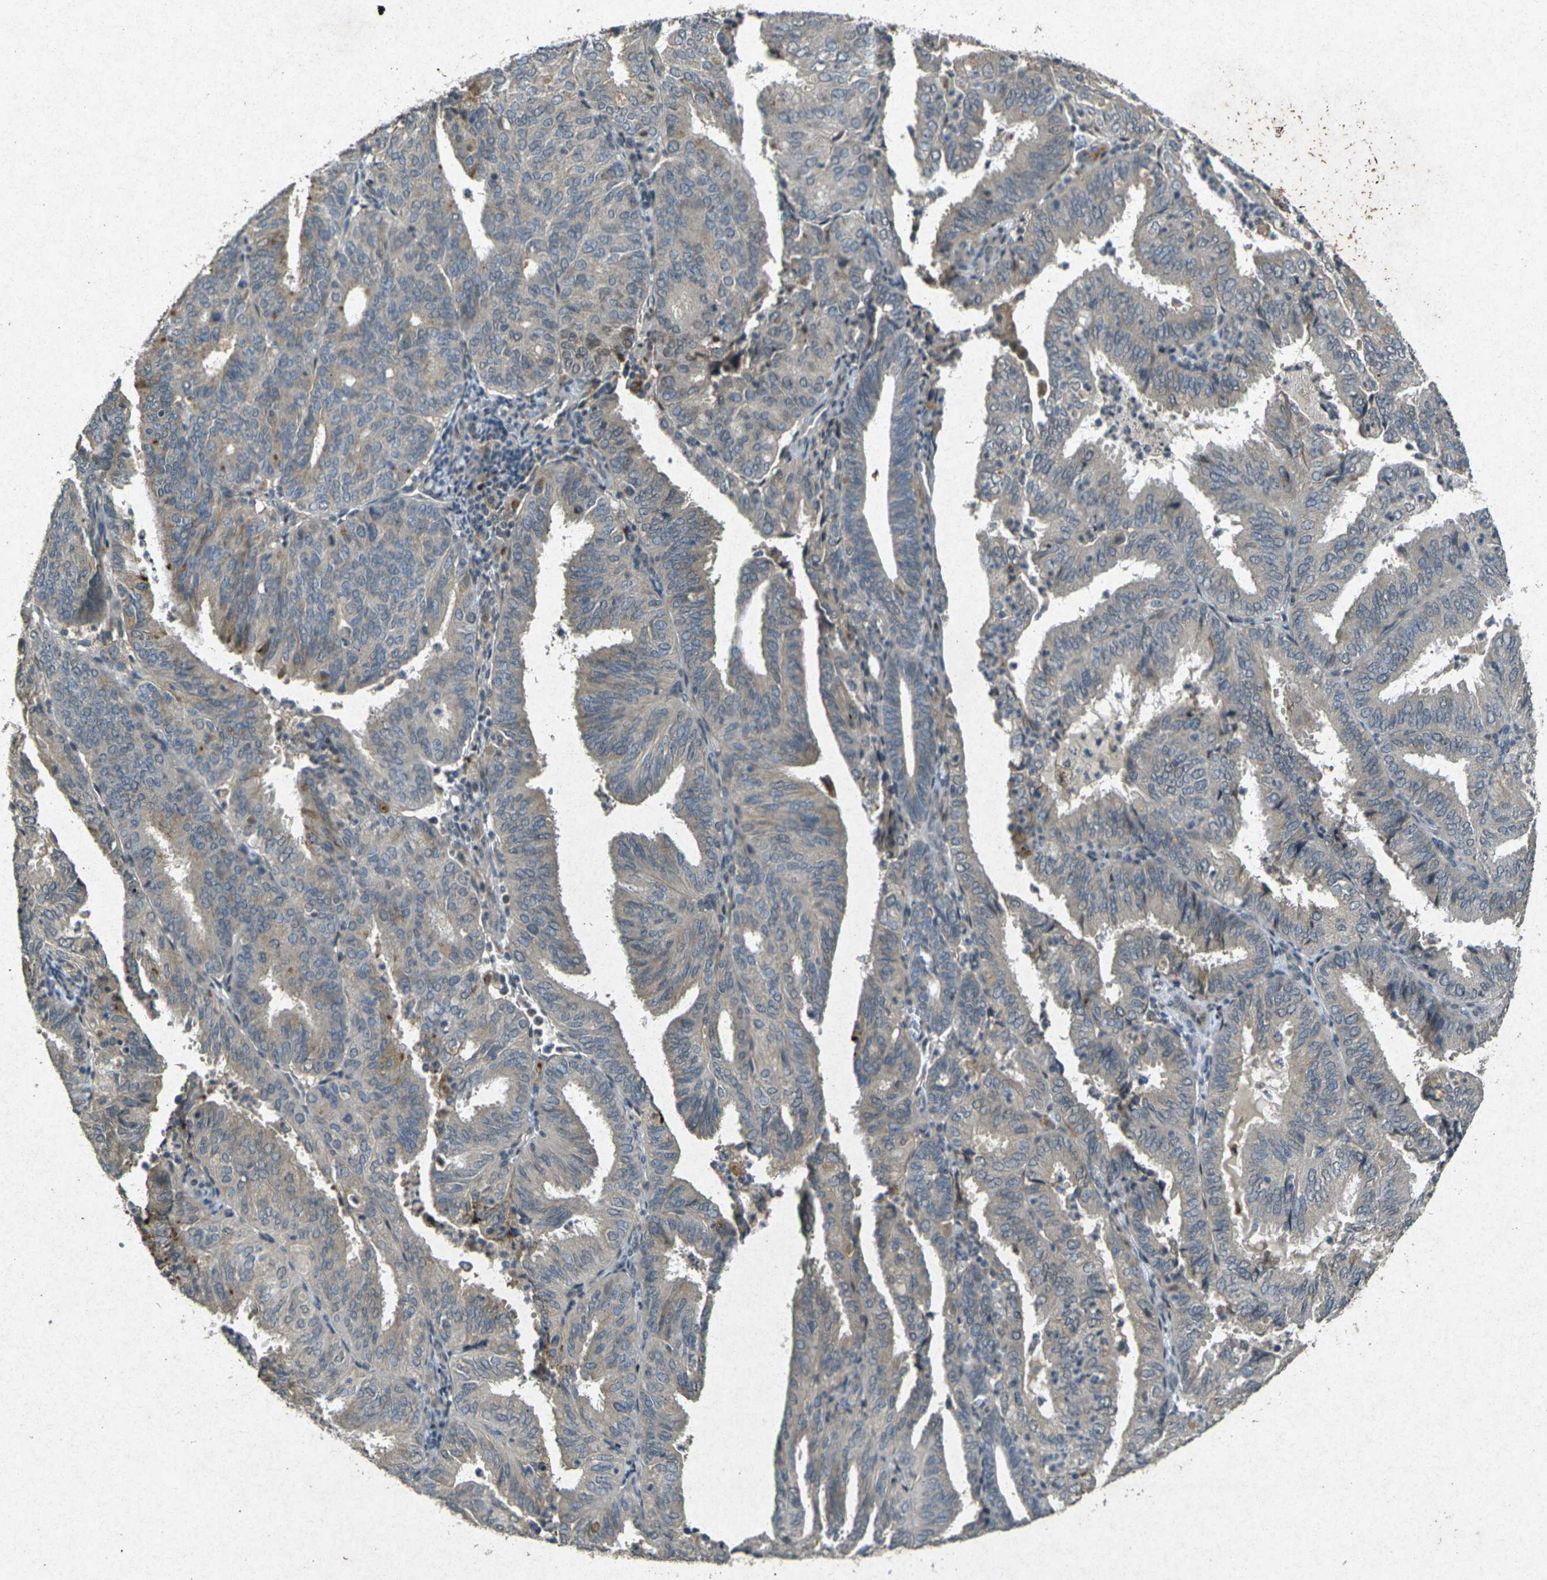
{"staining": {"intensity": "moderate", "quantity": "<25%", "location": "cytoplasmic/membranous"}, "tissue": "endometrial cancer", "cell_type": "Tumor cells", "image_type": "cancer", "snomed": [{"axis": "morphology", "description": "Adenocarcinoma, NOS"}, {"axis": "topography", "description": "Uterus"}], "caption": "This is an image of immunohistochemistry staining of endometrial adenocarcinoma, which shows moderate expression in the cytoplasmic/membranous of tumor cells.", "gene": "RGMA", "patient": {"sex": "female", "age": 60}}